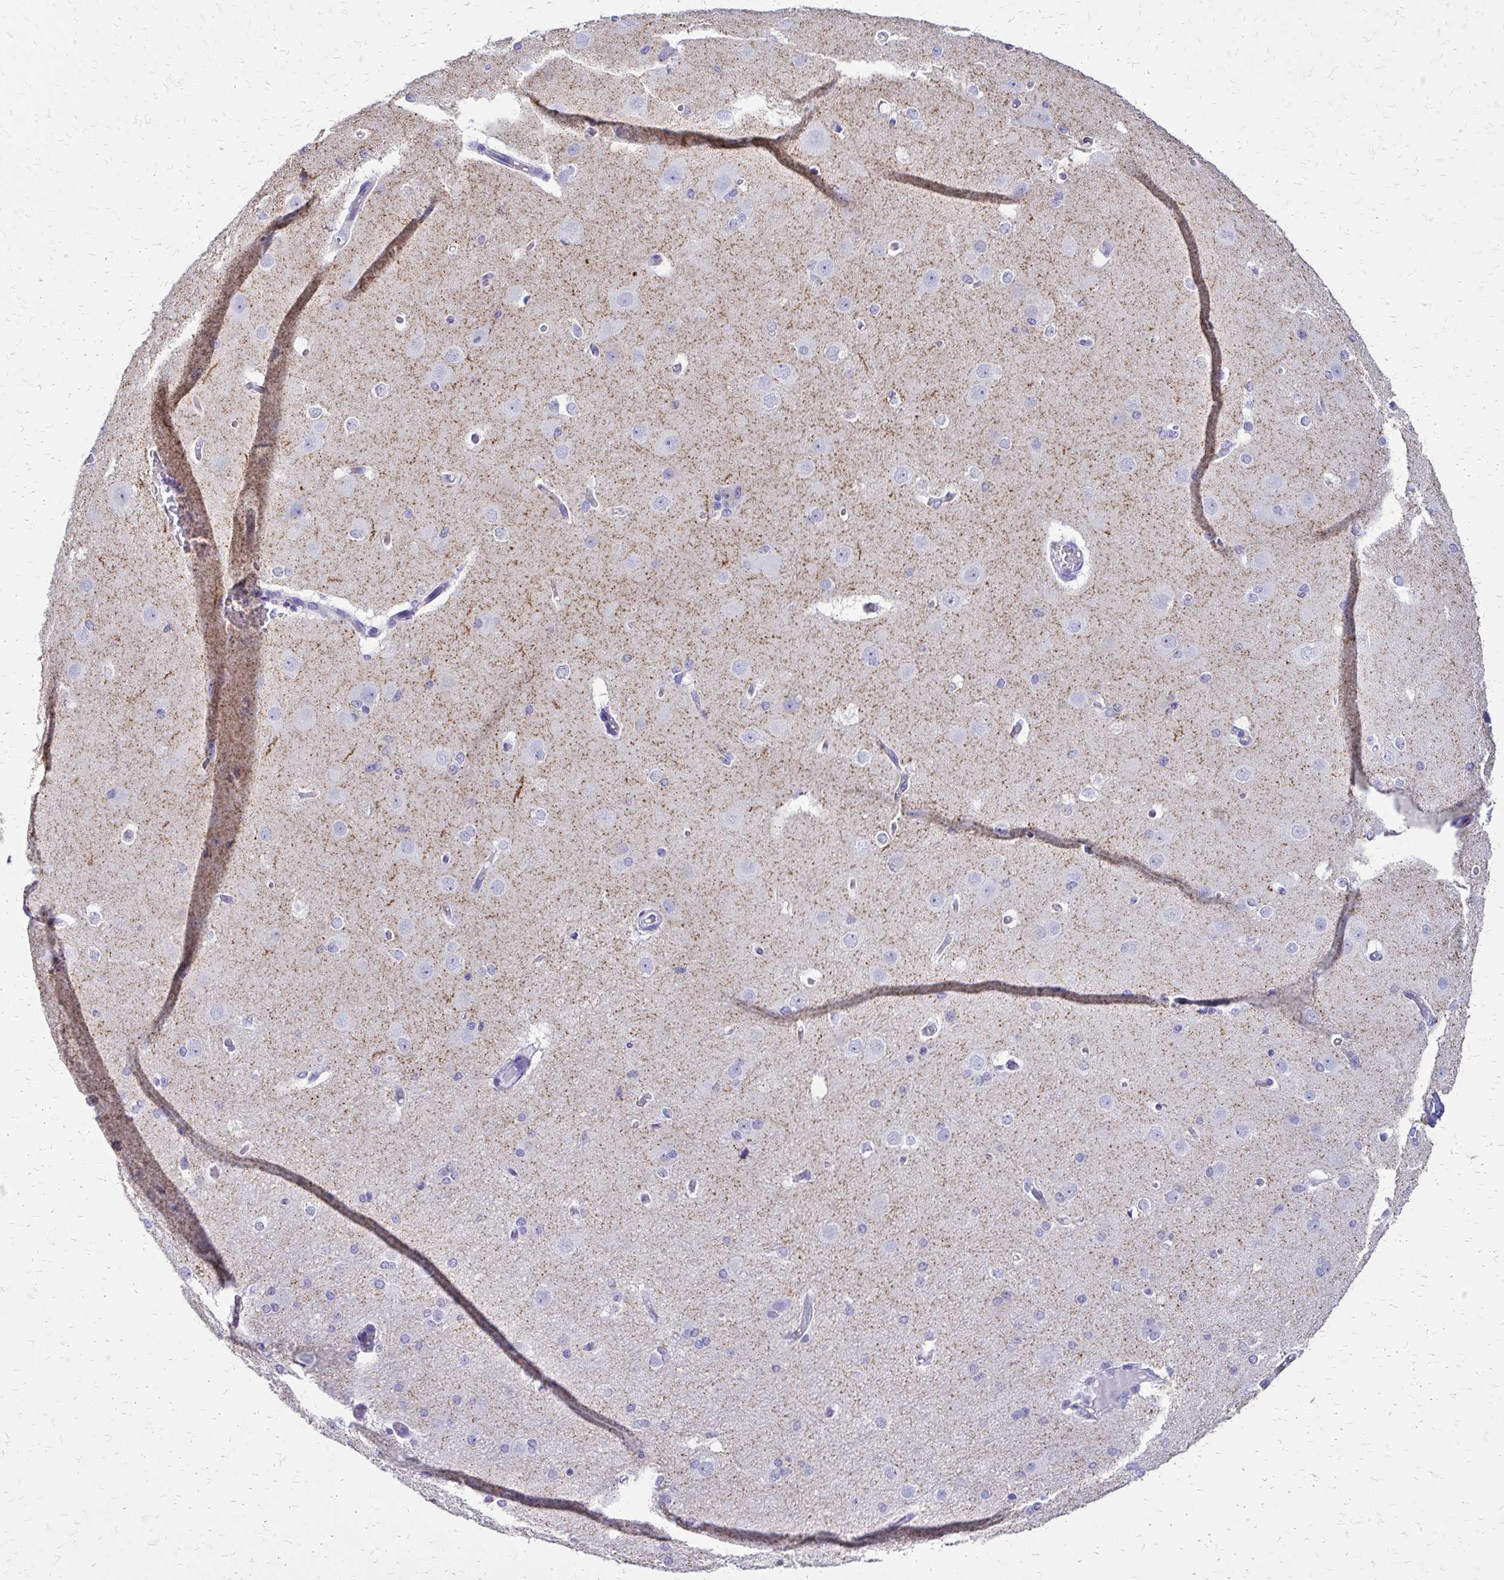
{"staining": {"intensity": "negative", "quantity": "none", "location": "none"}, "tissue": "cerebral cortex", "cell_type": "Endothelial cells", "image_type": "normal", "snomed": [{"axis": "morphology", "description": "Normal tissue, NOS"}, {"axis": "morphology", "description": "Inflammation, NOS"}, {"axis": "topography", "description": "Cerebral cortex"}], "caption": "DAB (3,3'-diaminobenzidine) immunohistochemical staining of benign cerebral cortex exhibits no significant staining in endothelial cells. (Brightfield microscopy of DAB (3,3'-diaminobenzidine) immunohistochemistry (IHC) at high magnification).", "gene": "SLC32A1", "patient": {"sex": "male", "age": 6}}